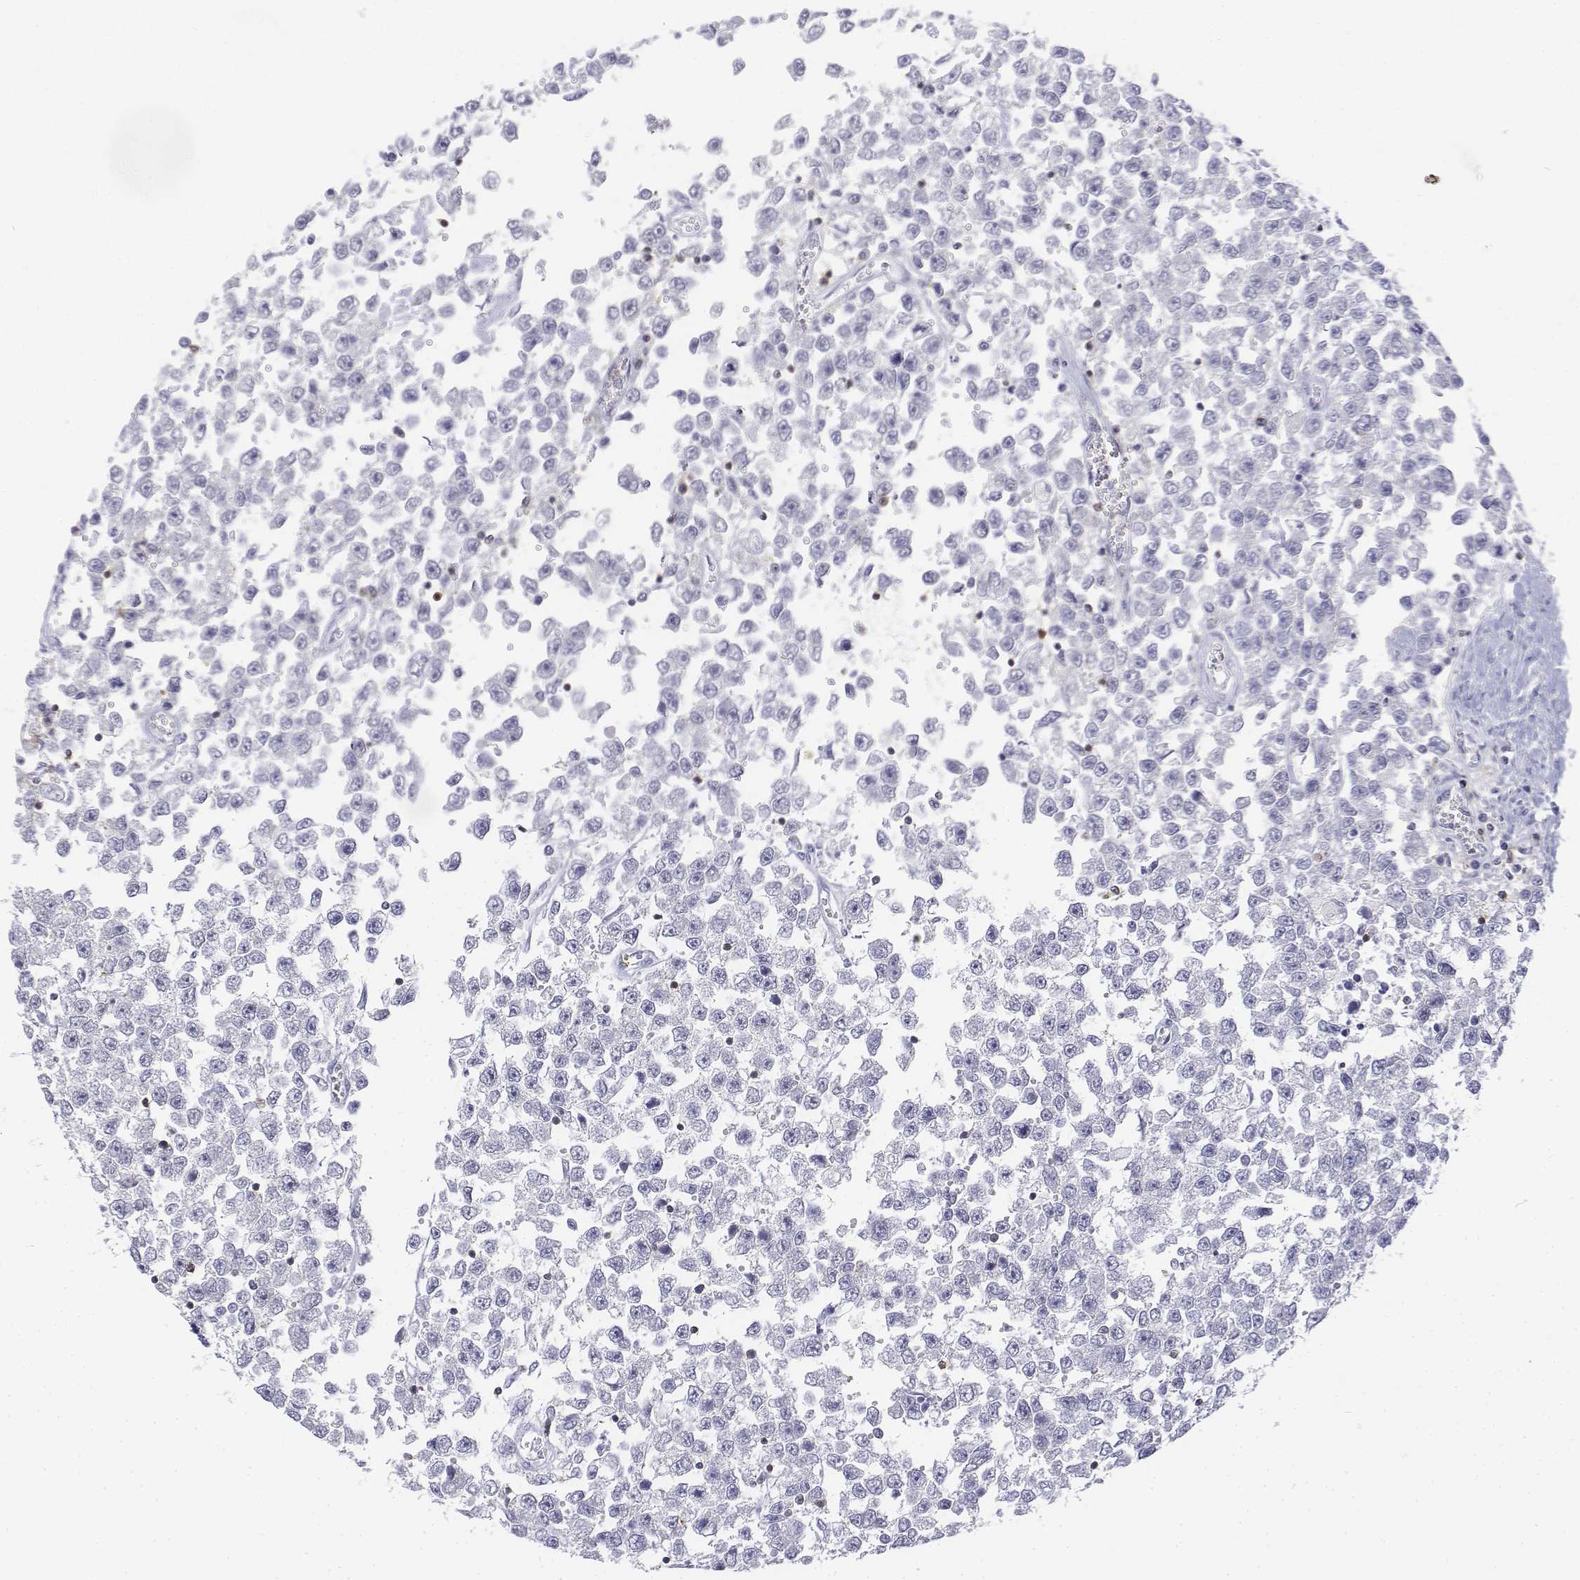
{"staining": {"intensity": "negative", "quantity": "none", "location": "none"}, "tissue": "testis cancer", "cell_type": "Tumor cells", "image_type": "cancer", "snomed": [{"axis": "morphology", "description": "Seminoma, NOS"}, {"axis": "topography", "description": "Testis"}], "caption": "The photomicrograph reveals no staining of tumor cells in seminoma (testis).", "gene": "CD3E", "patient": {"sex": "male", "age": 34}}